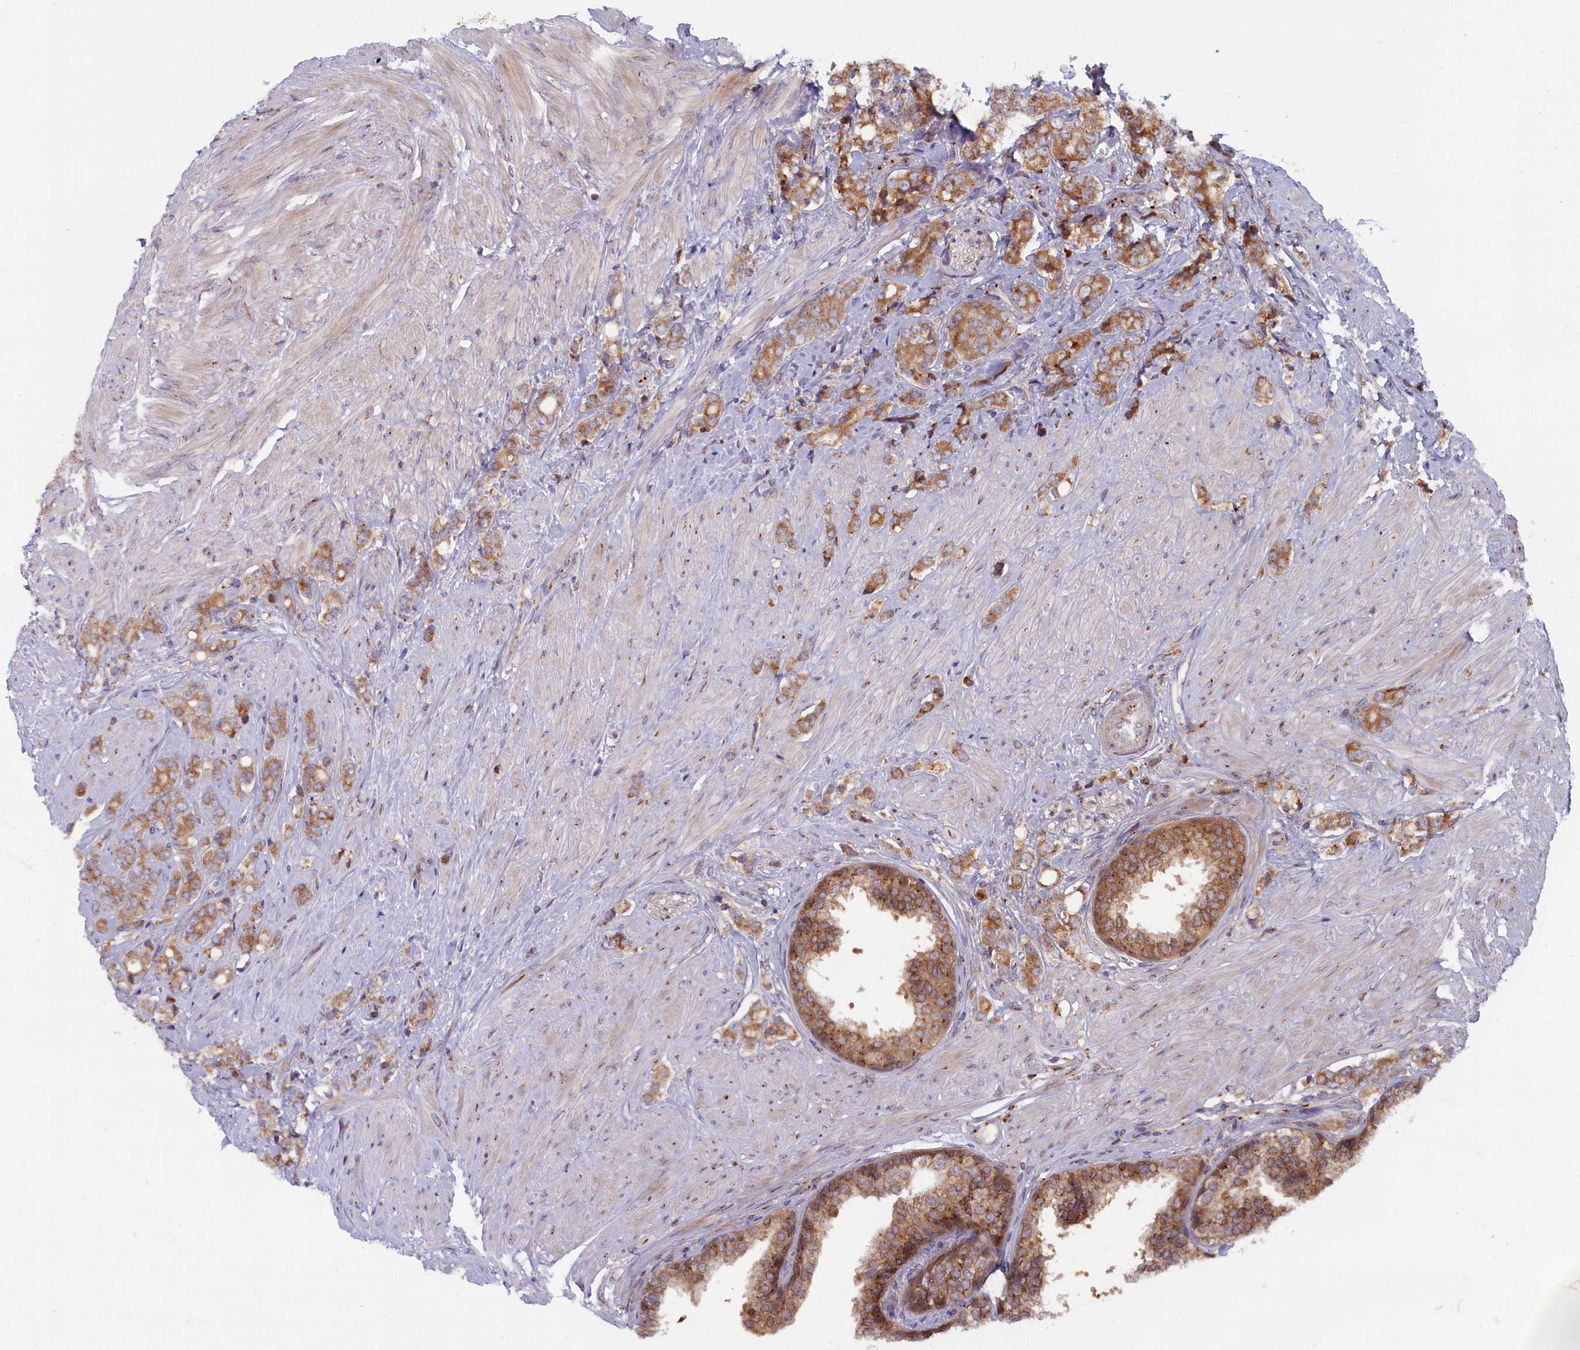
{"staining": {"intensity": "moderate", "quantity": ">75%", "location": "cytoplasmic/membranous"}, "tissue": "prostate cancer", "cell_type": "Tumor cells", "image_type": "cancer", "snomed": [{"axis": "morphology", "description": "Adenocarcinoma, High grade"}, {"axis": "topography", "description": "Prostate"}], "caption": "Human prostate cancer stained with a brown dye demonstrates moderate cytoplasmic/membranous positive staining in about >75% of tumor cells.", "gene": "BLVRB", "patient": {"sex": "male", "age": 62}}